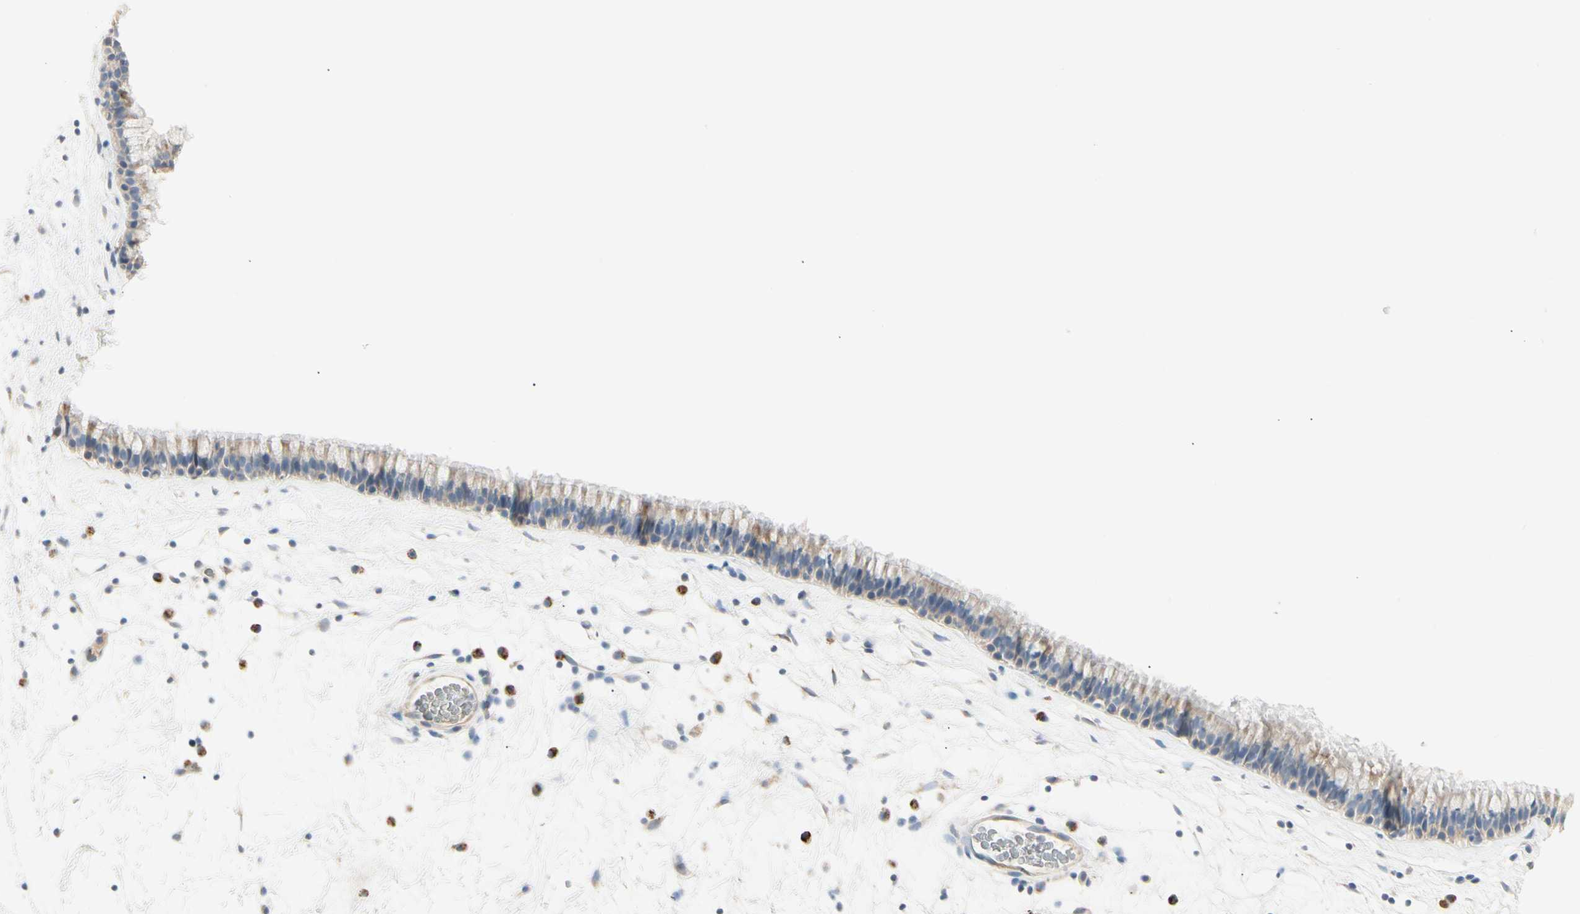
{"staining": {"intensity": "weak", "quantity": ">75%", "location": "cytoplasmic/membranous"}, "tissue": "nasopharynx", "cell_type": "Respiratory epithelial cells", "image_type": "normal", "snomed": [{"axis": "morphology", "description": "Normal tissue, NOS"}, {"axis": "morphology", "description": "Inflammation, NOS"}, {"axis": "topography", "description": "Nasopharynx"}], "caption": "This image shows immunohistochemistry (IHC) staining of unremarkable nasopharynx, with low weak cytoplasmic/membranous positivity in about >75% of respiratory epithelial cells.", "gene": "ALDH18A1", "patient": {"sex": "male", "age": 48}}